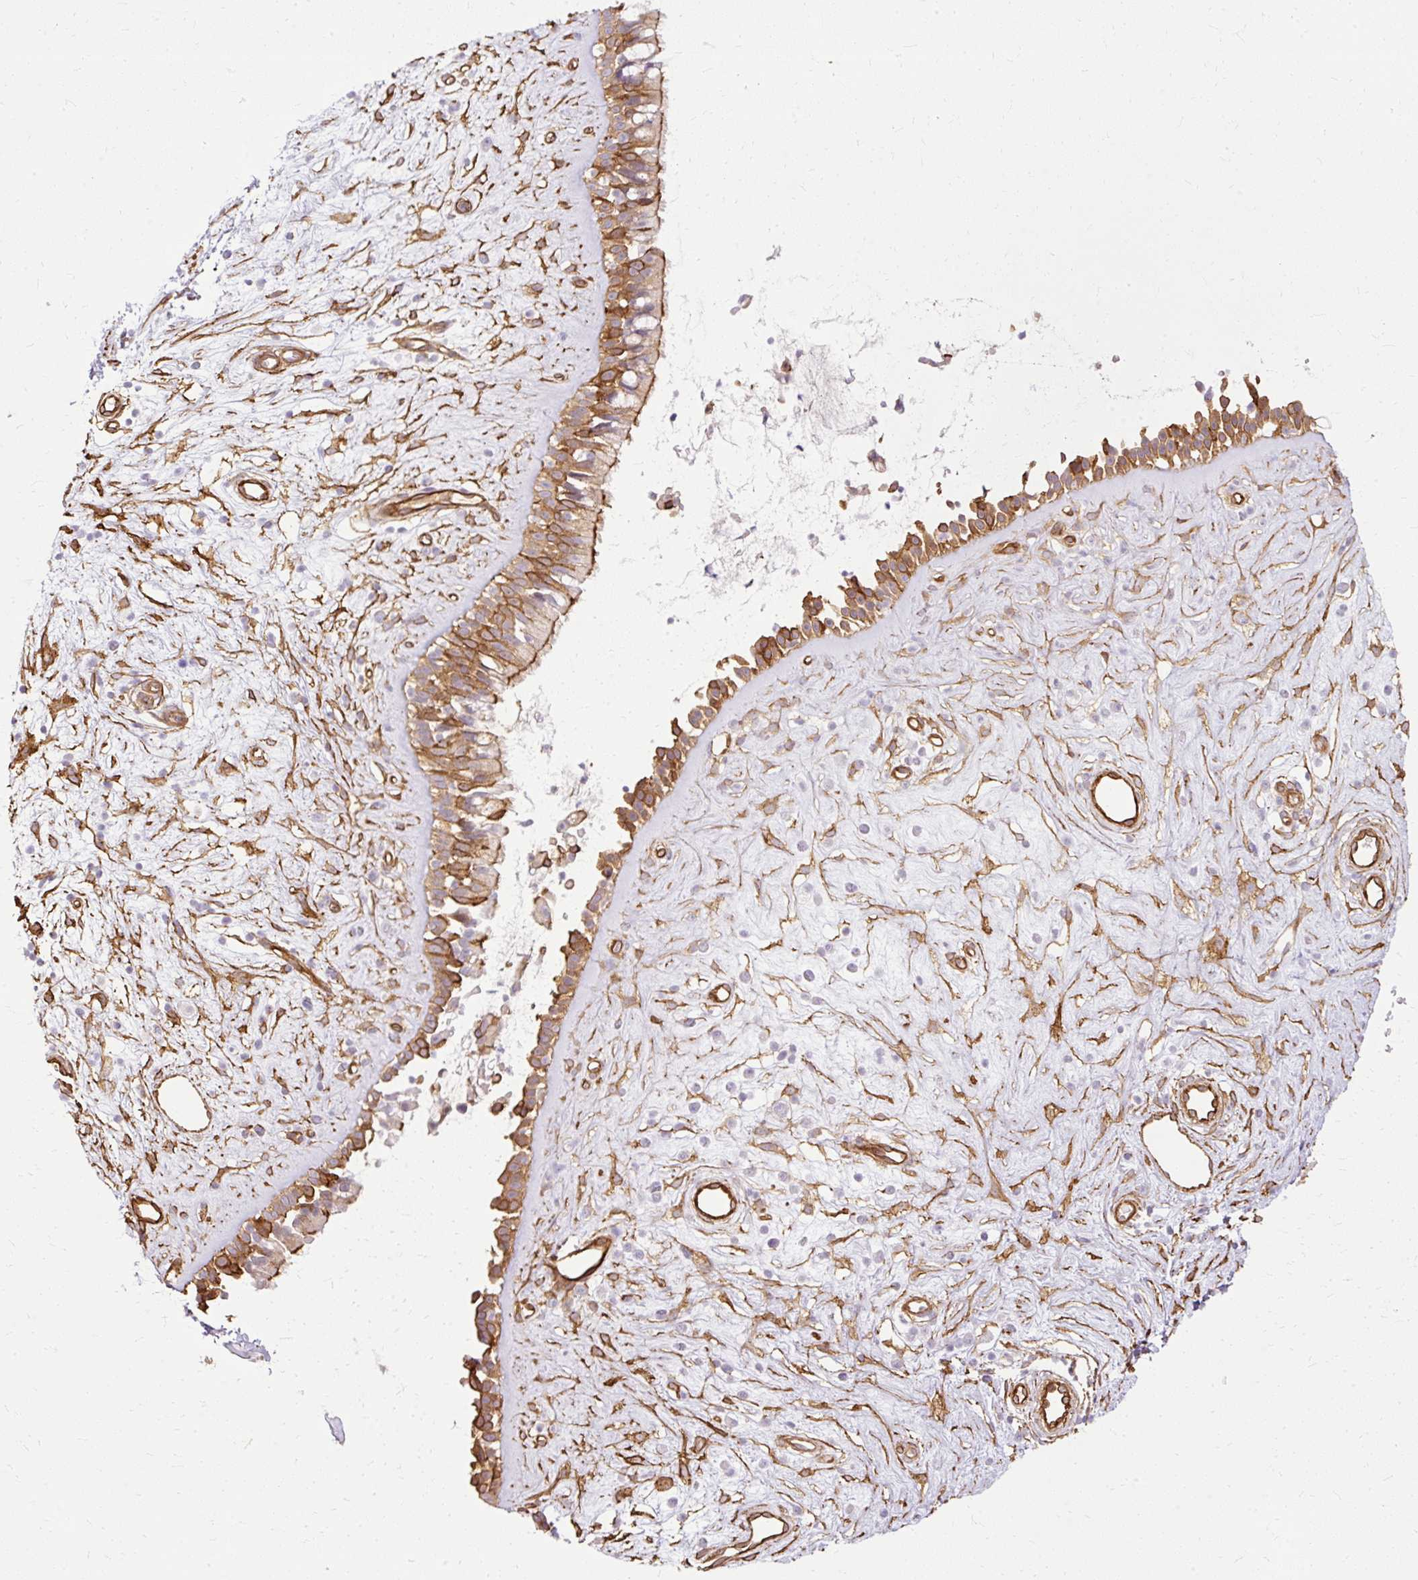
{"staining": {"intensity": "moderate", "quantity": ">75%", "location": "cytoplasmic/membranous"}, "tissue": "nasopharynx", "cell_type": "Respiratory epithelial cells", "image_type": "normal", "snomed": [{"axis": "morphology", "description": "Normal tissue, NOS"}, {"axis": "topography", "description": "Nasopharynx"}], "caption": "Moderate cytoplasmic/membranous expression is present in approximately >75% of respiratory epithelial cells in benign nasopharynx.", "gene": "CNN3", "patient": {"sex": "male", "age": 32}}